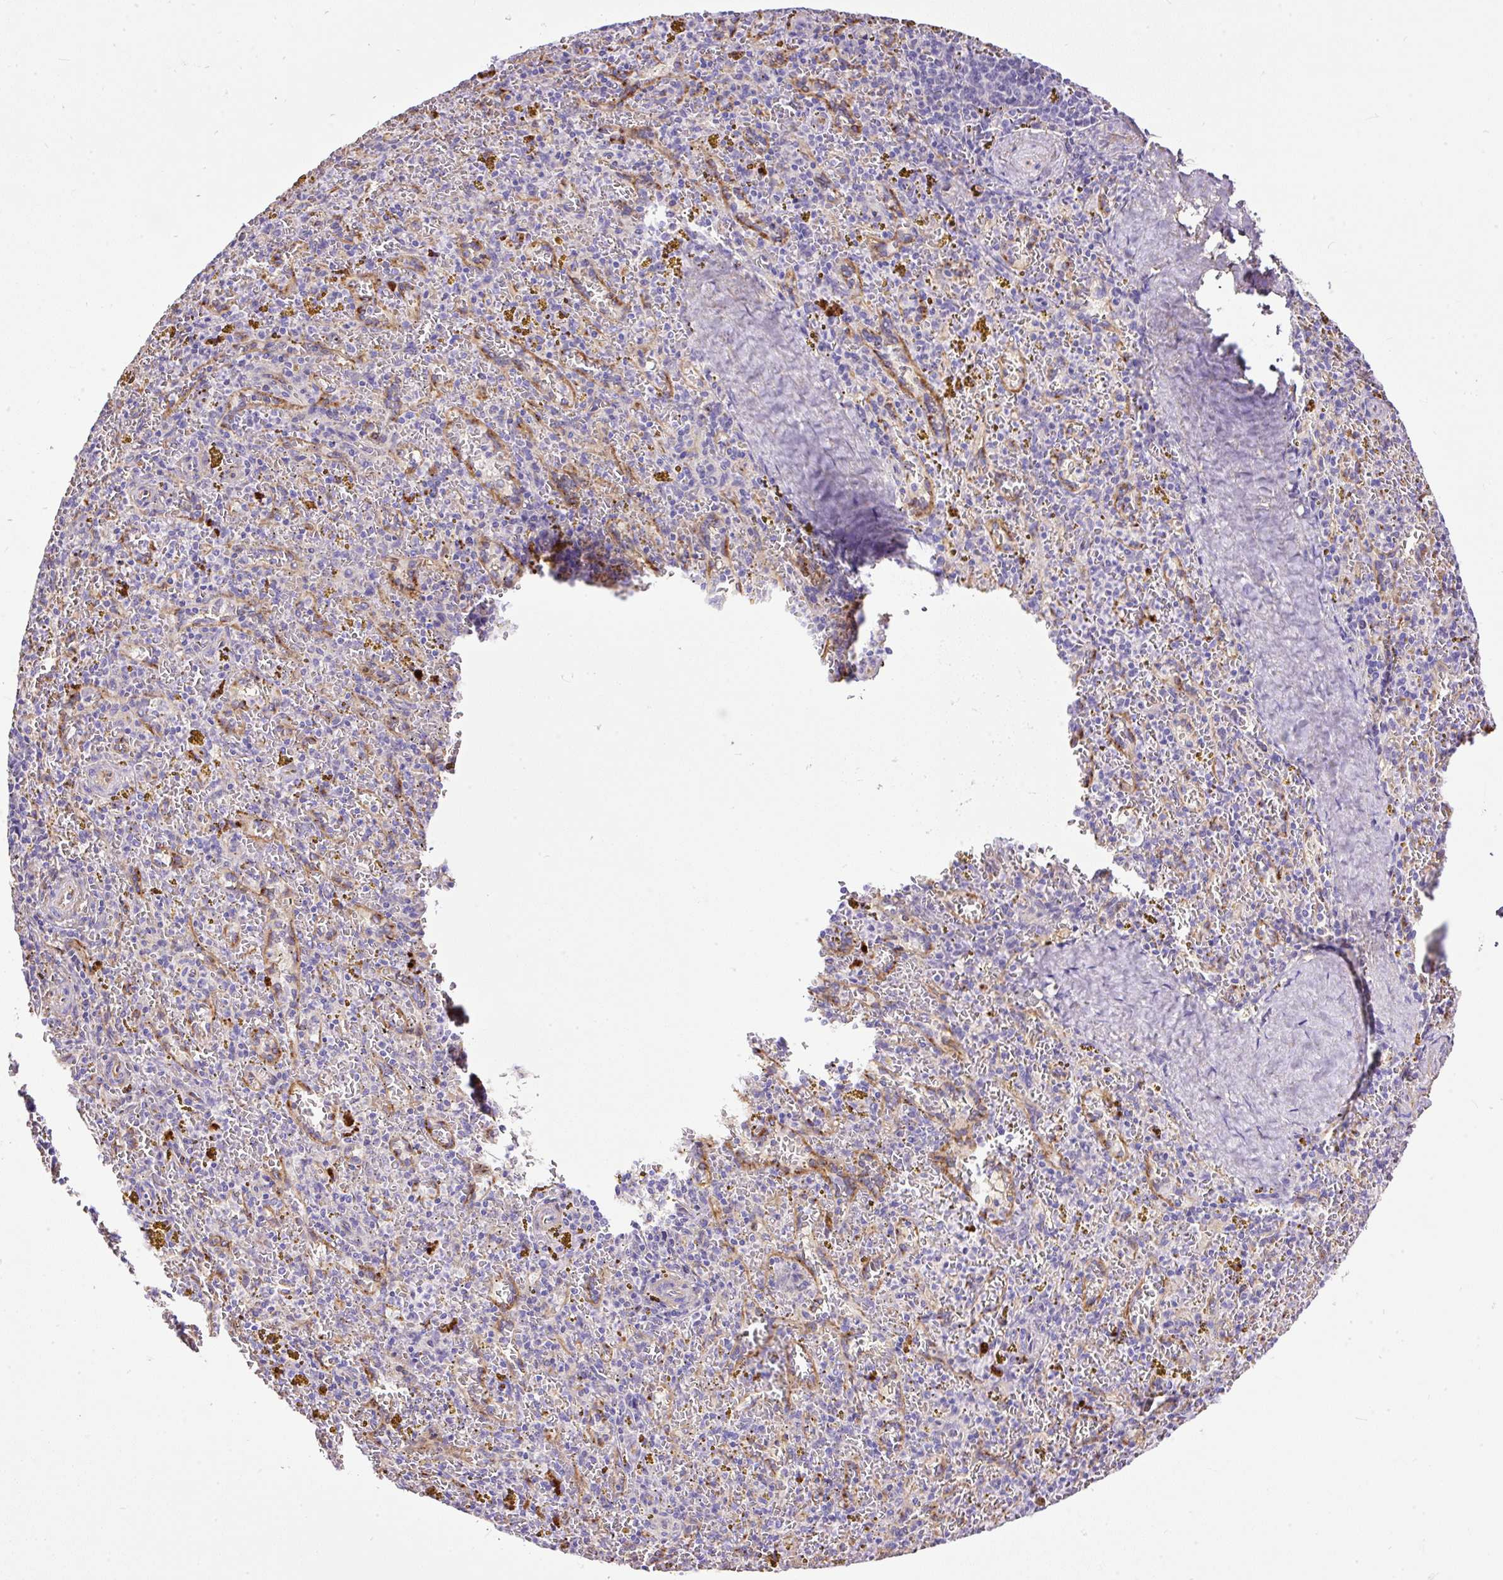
{"staining": {"intensity": "negative", "quantity": "none", "location": "none"}, "tissue": "spleen", "cell_type": "Cells in red pulp", "image_type": "normal", "snomed": [{"axis": "morphology", "description": "Normal tissue, NOS"}, {"axis": "topography", "description": "Spleen"}], "caption": "Cells in red pulp are negative for brown protein staining in normal spleen.", "gene": "CLEC3B", "patient": {"sex": "male", "age": 57}}